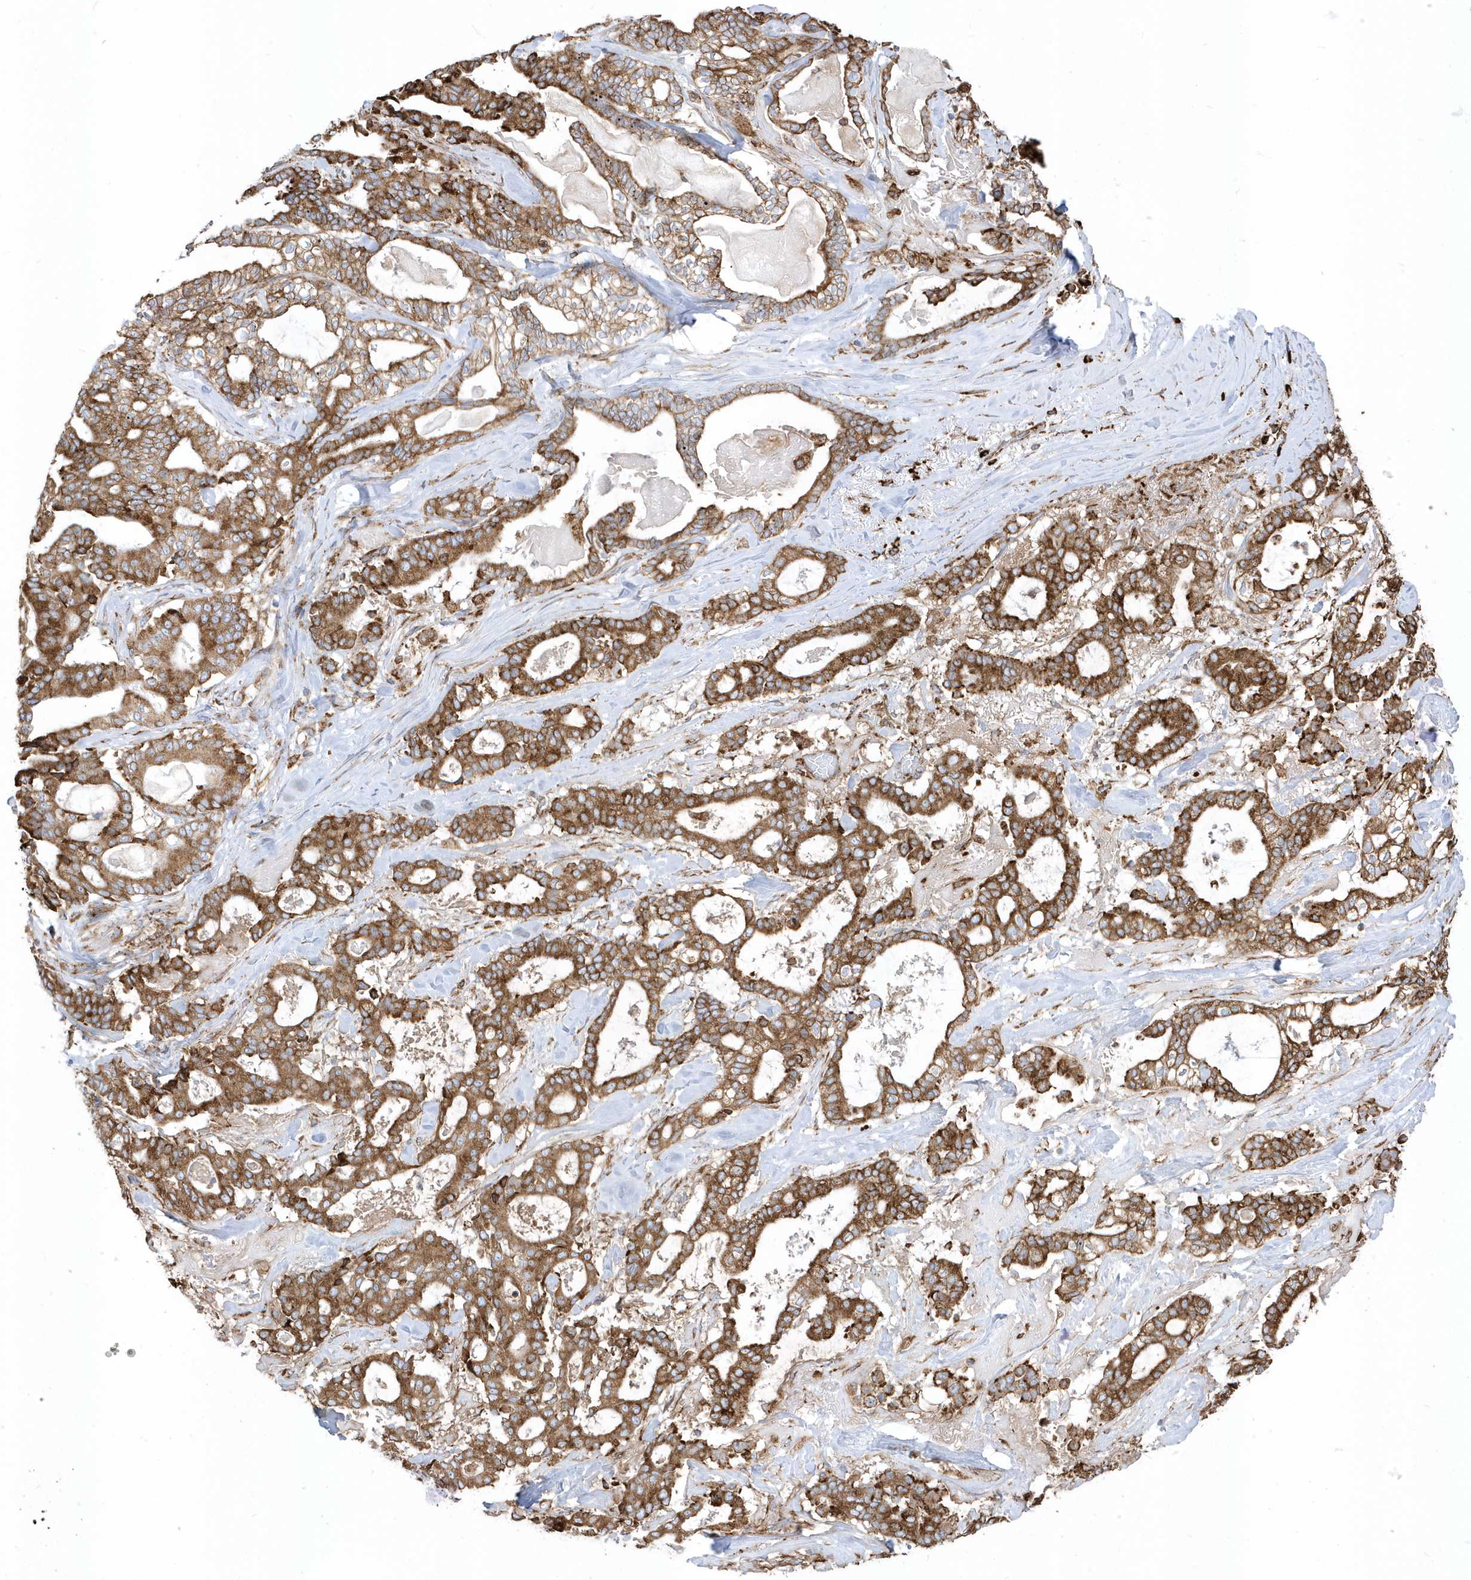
{"staining": {"intensity": "strong", "quantity": ">75%", "location": "cytoplasmic/membranous"}, "tissue": "pancreatic cancer", "cell_type": "Tumor cells", "image_type": "cancer", "snomed": [{"axis": "morphology", "description": "Adenocarcinoma, NOS"}, {"axis": "topography", "description": "Pancreas"}], "caption": "Pancreatic adenocarcinoma stained with IHC shows strong cytoplasmic/membranous staining in about >75% of tumor cells.", "gene": "PDIA6", "patient": {"sex": "male", "age": 63}}